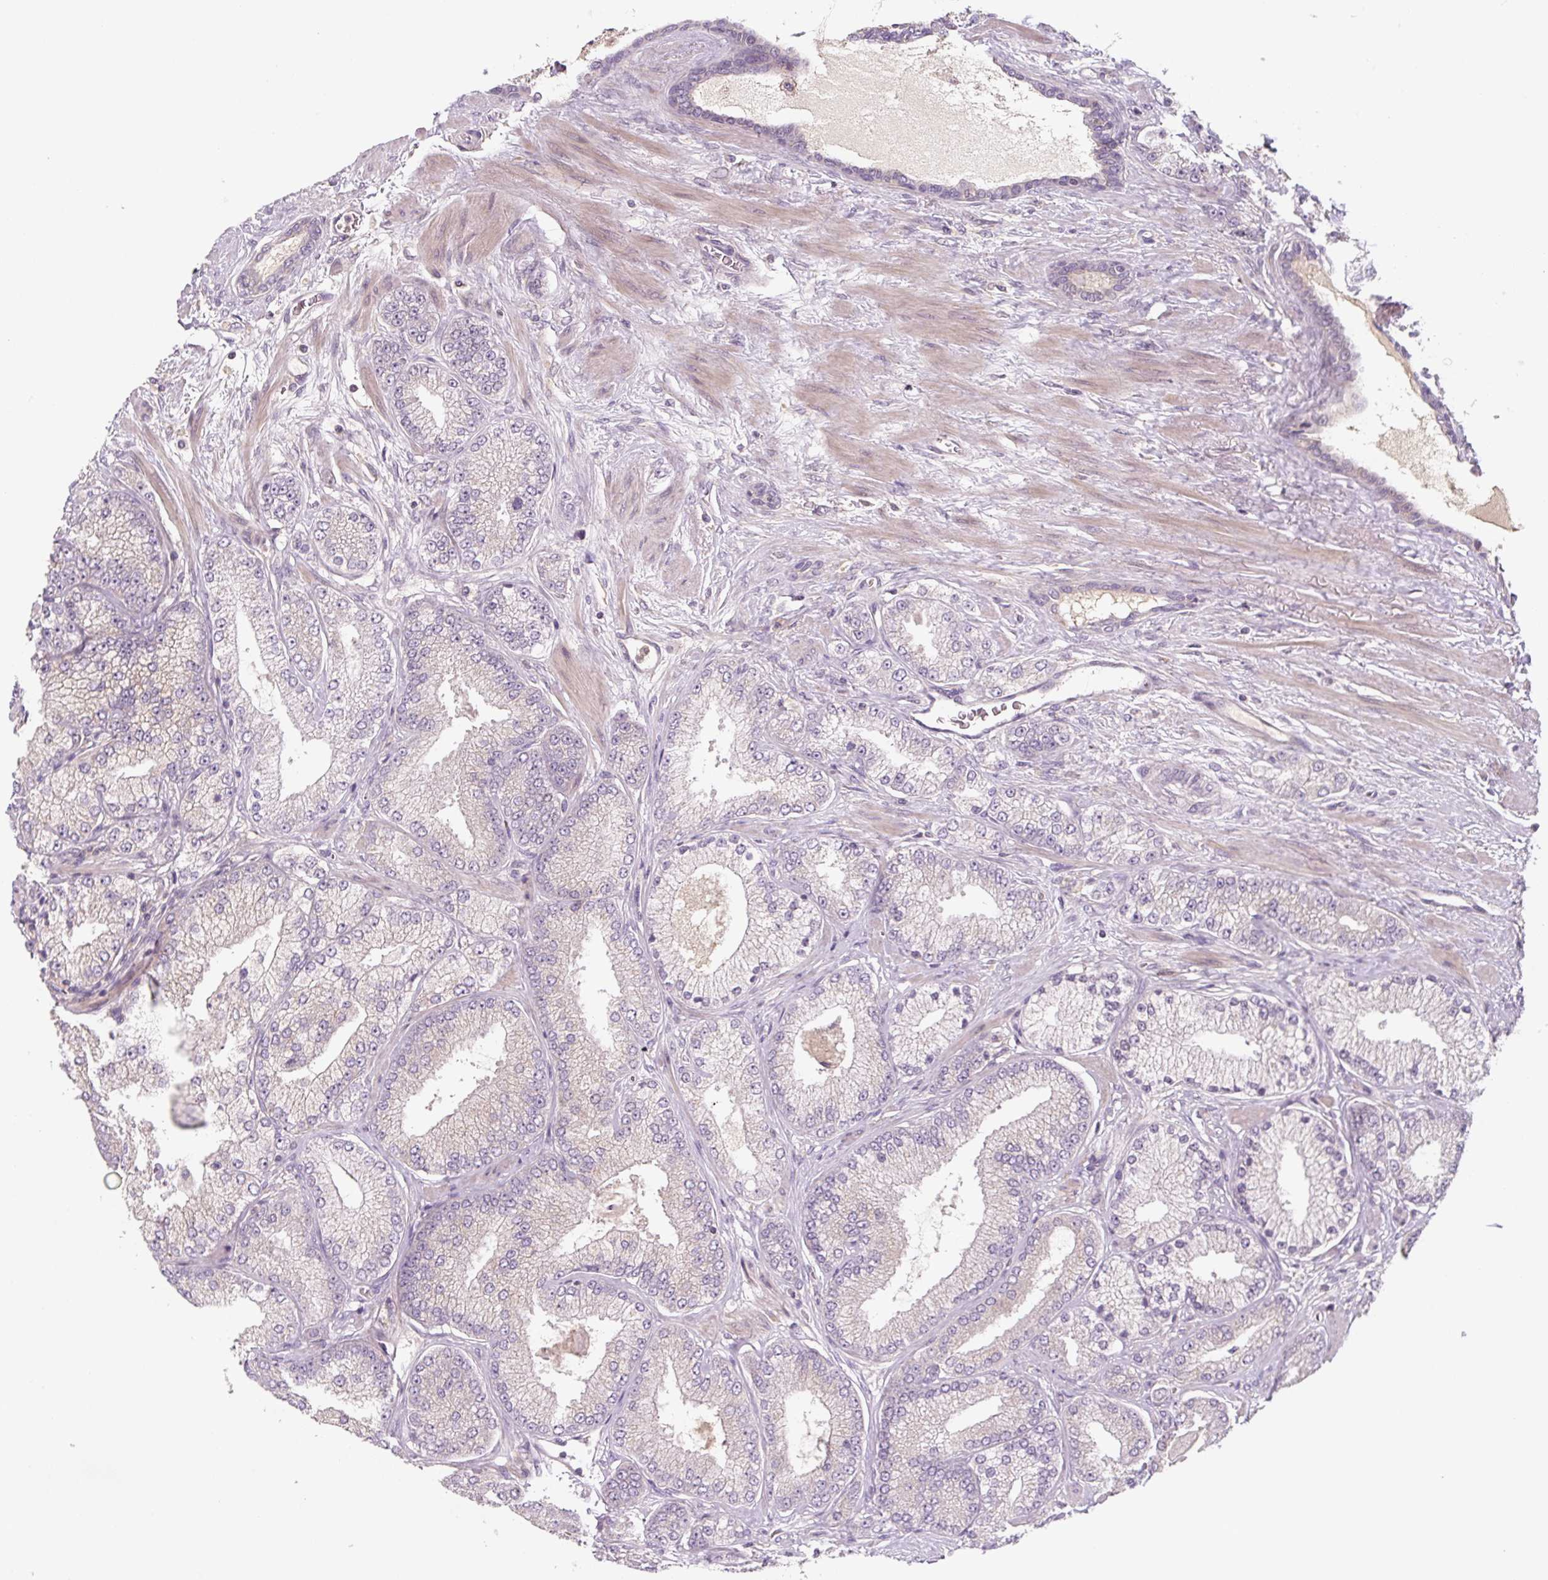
{"staining": {"intensity": "negative", "quantity": "none", "location": "none"}, "tissue": "prostate cancer", "cell_type": "Tumor cells", "image_type": "cancer", "snomed": [{"axis": "morphology", "description": "Adenocarcinoma, High grade"}, {"axis": "topography", "description": "Prostate"}], "caption": "An image of human high-grade adenocarcinoma (prostate) is negative for staining in tumor cells. Nuclei are stained in blue.", "gene": "C2orf73", "patient": {"sex": "male", "age": 68}}